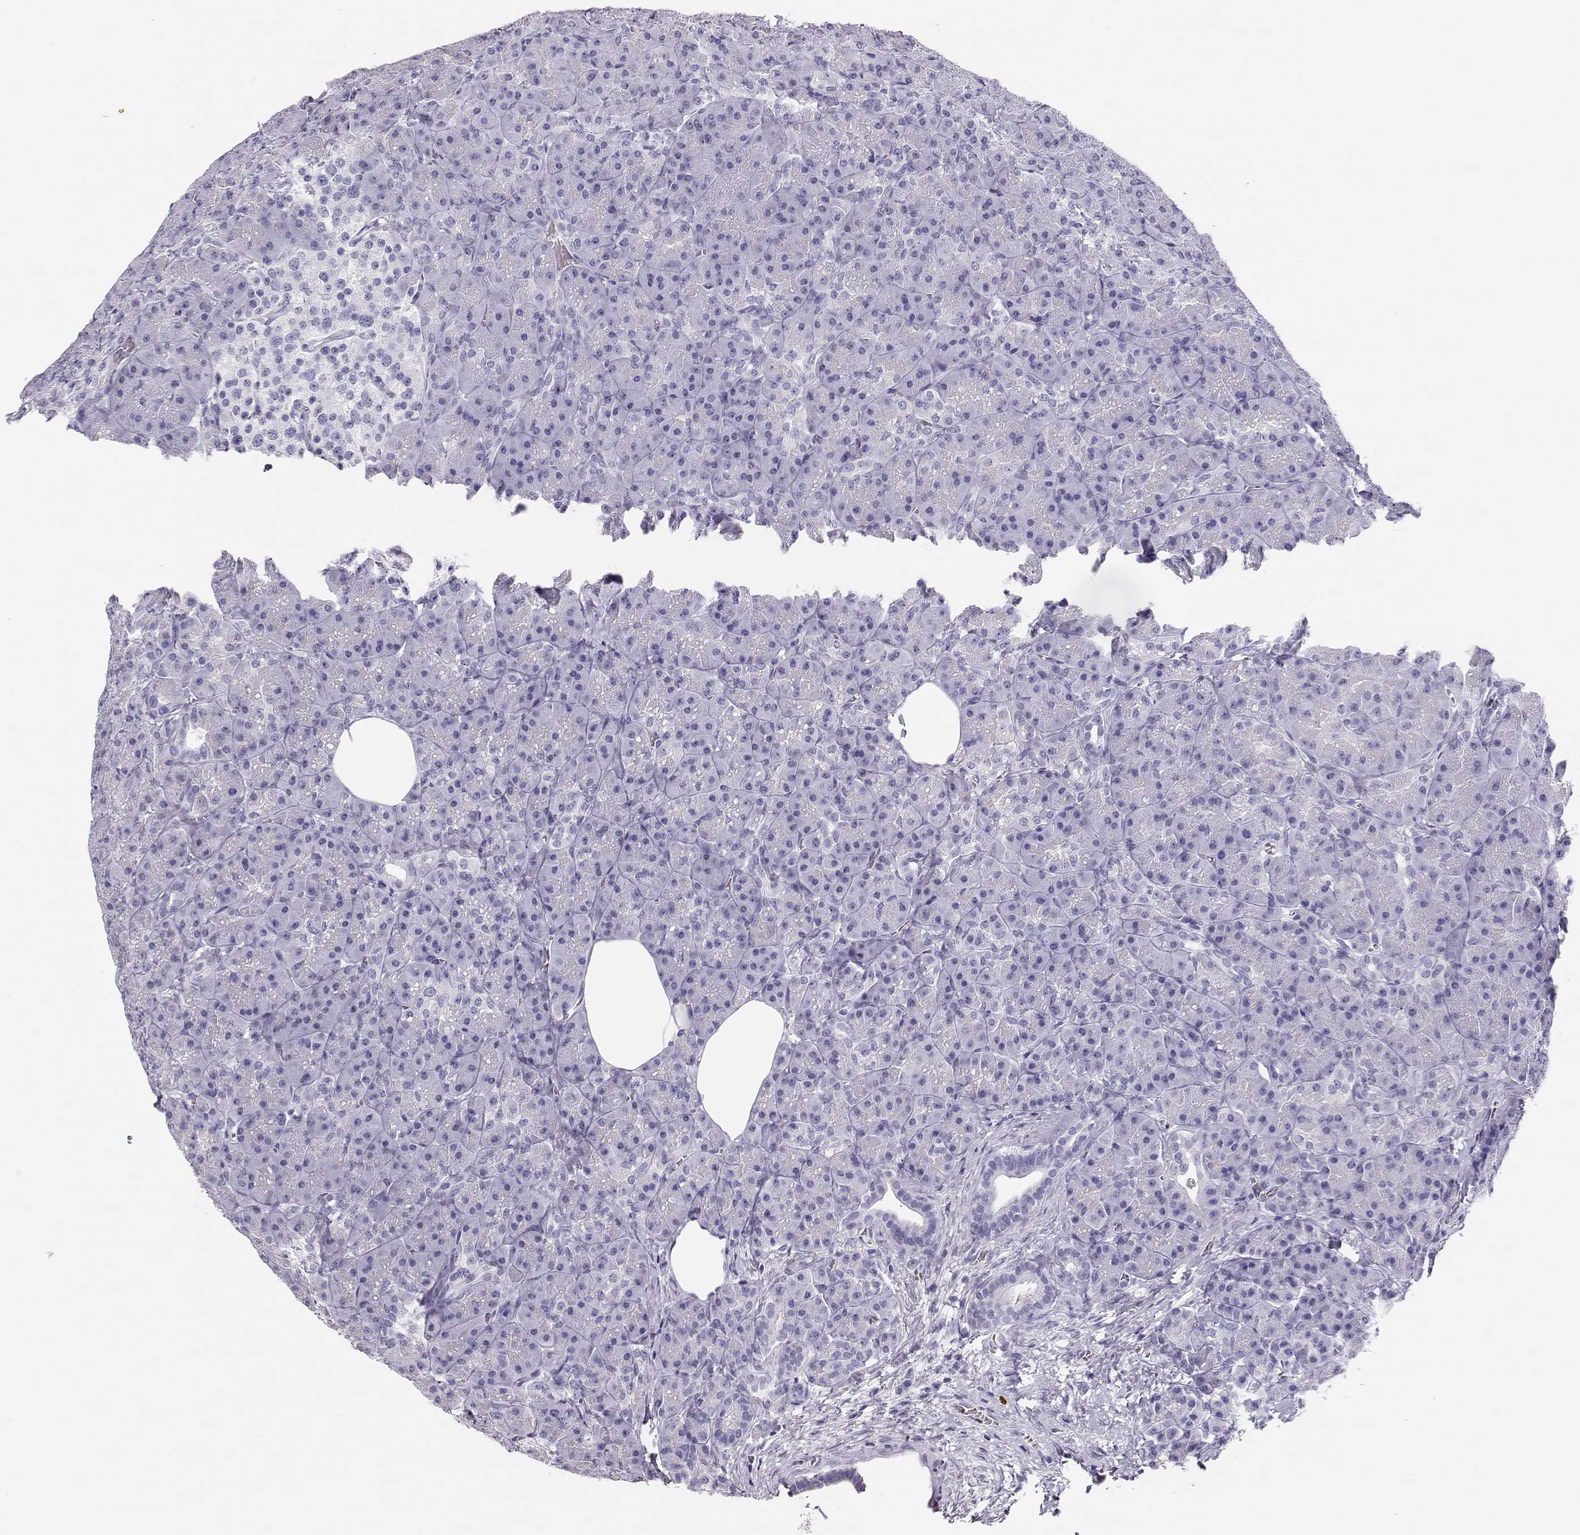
{"staining": {"intensity": "negative", "quantity": "none", "location": "none"}, "tissue": "pancreas", "cell_type": "Exocrine glandular cells", "image_type": "normal", "snomed": [{"axis": "morphology", "description": "Normal tissue, NOS"}, {"axis": "topography", "description": "Pancreas"}], "caption": "Human pancreas stained for a protein using immunohistochemistry reveals no staining in exocrine glandular cells.", "gene": "MAGEC1", "patient": {"sex": "male", "age": 57}}